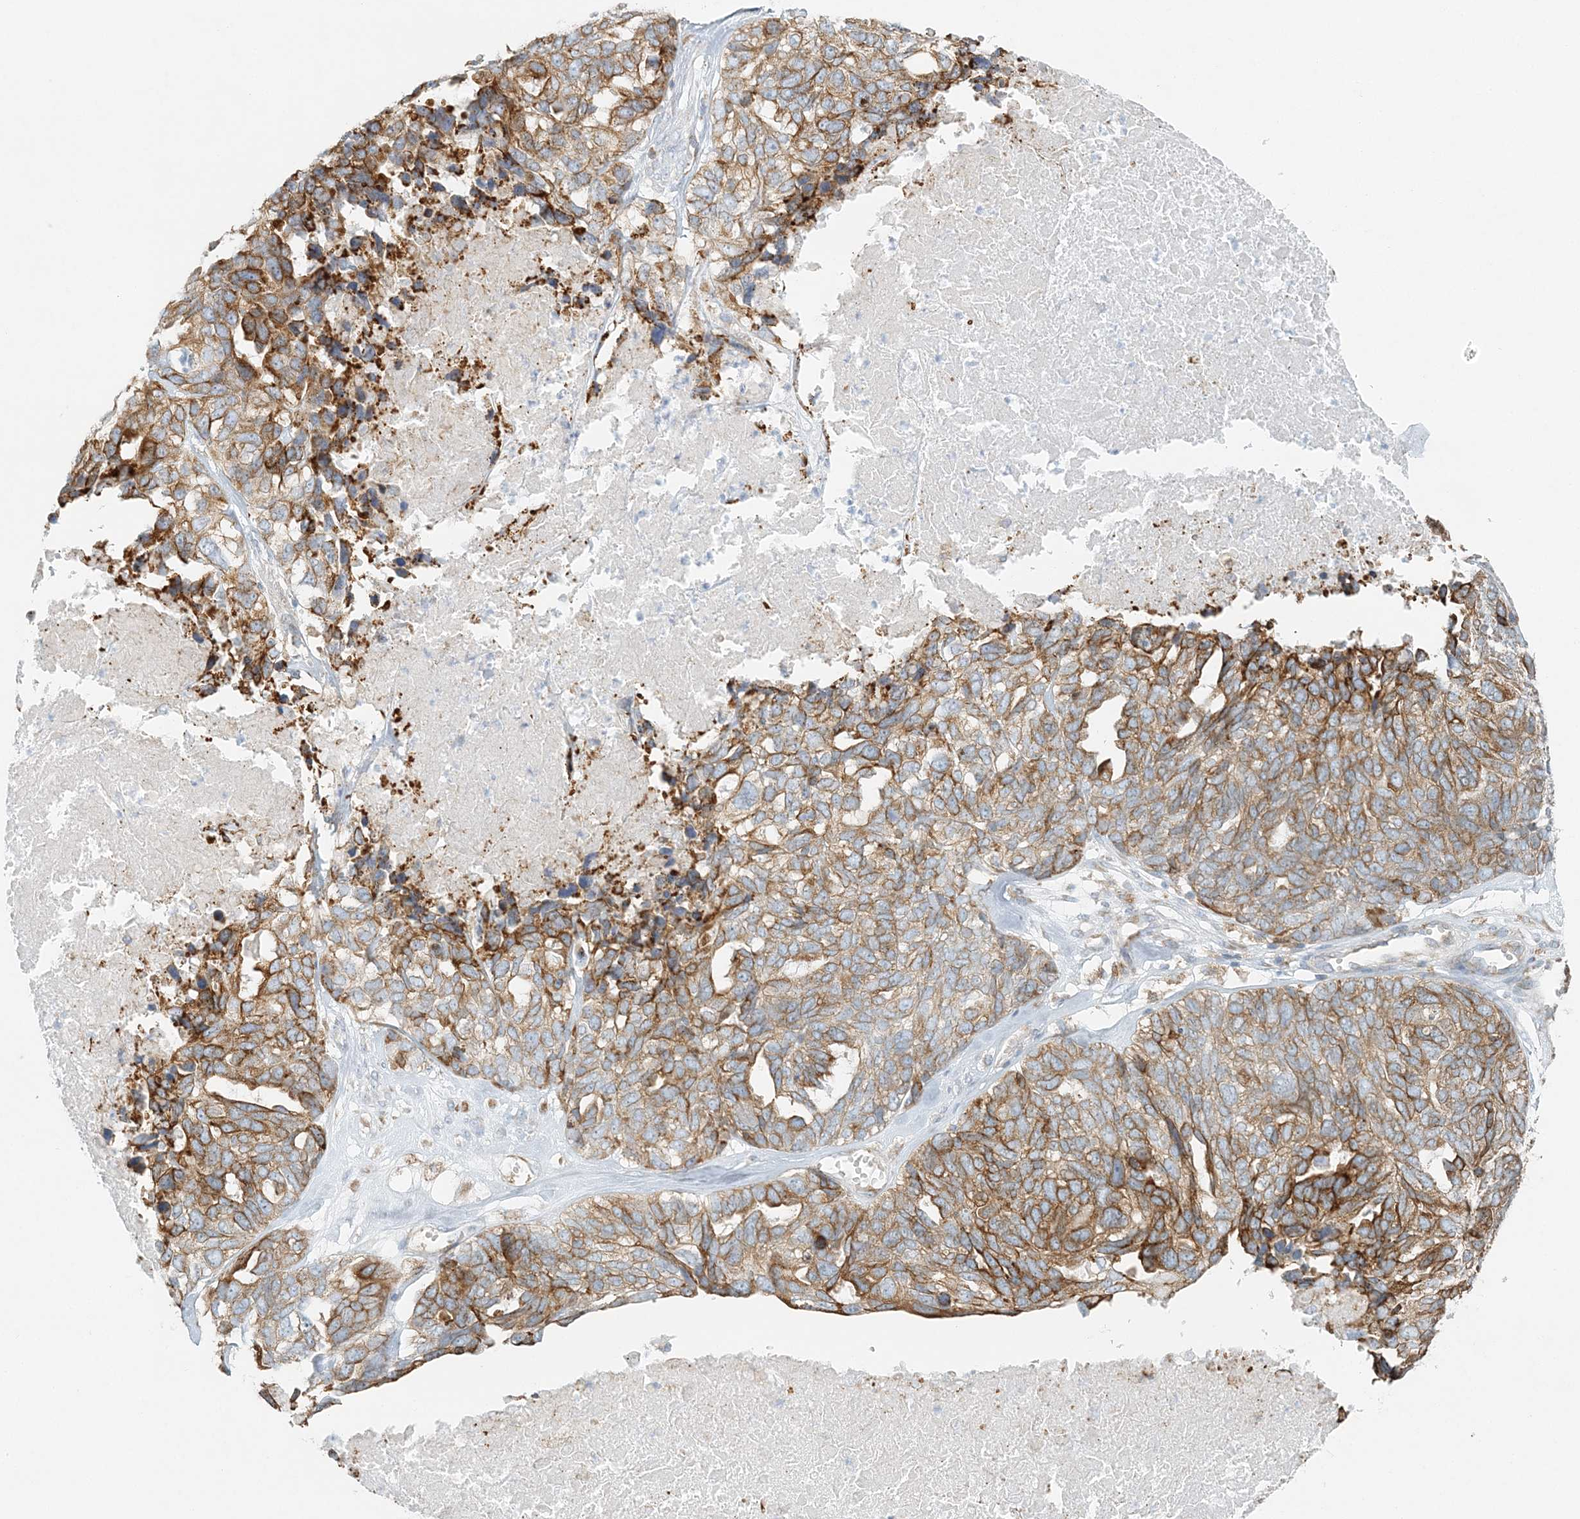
{"staining": {"intensity": "moderate", "quantity": ">75%", "location": "cytoplasmic/membranous"}, "tissue": "ovarian cancer", "cell_type": "Tumor cells", "image_type": "cancer", "snomed": [{"axis": "morphology", "description": "Cystadenocarcinoma, serous, NOS"}, {"axis": "topography", "description": "Ovary"}], "caption": "DAB immunohistochemical staining of human ovarian cancer demonstrates moderate cytoplasmic/membranous protein staining in approximately >75% of tumor cells.", "gene": "STK11IP", "patient": {"sex": "female", "age": 79}}